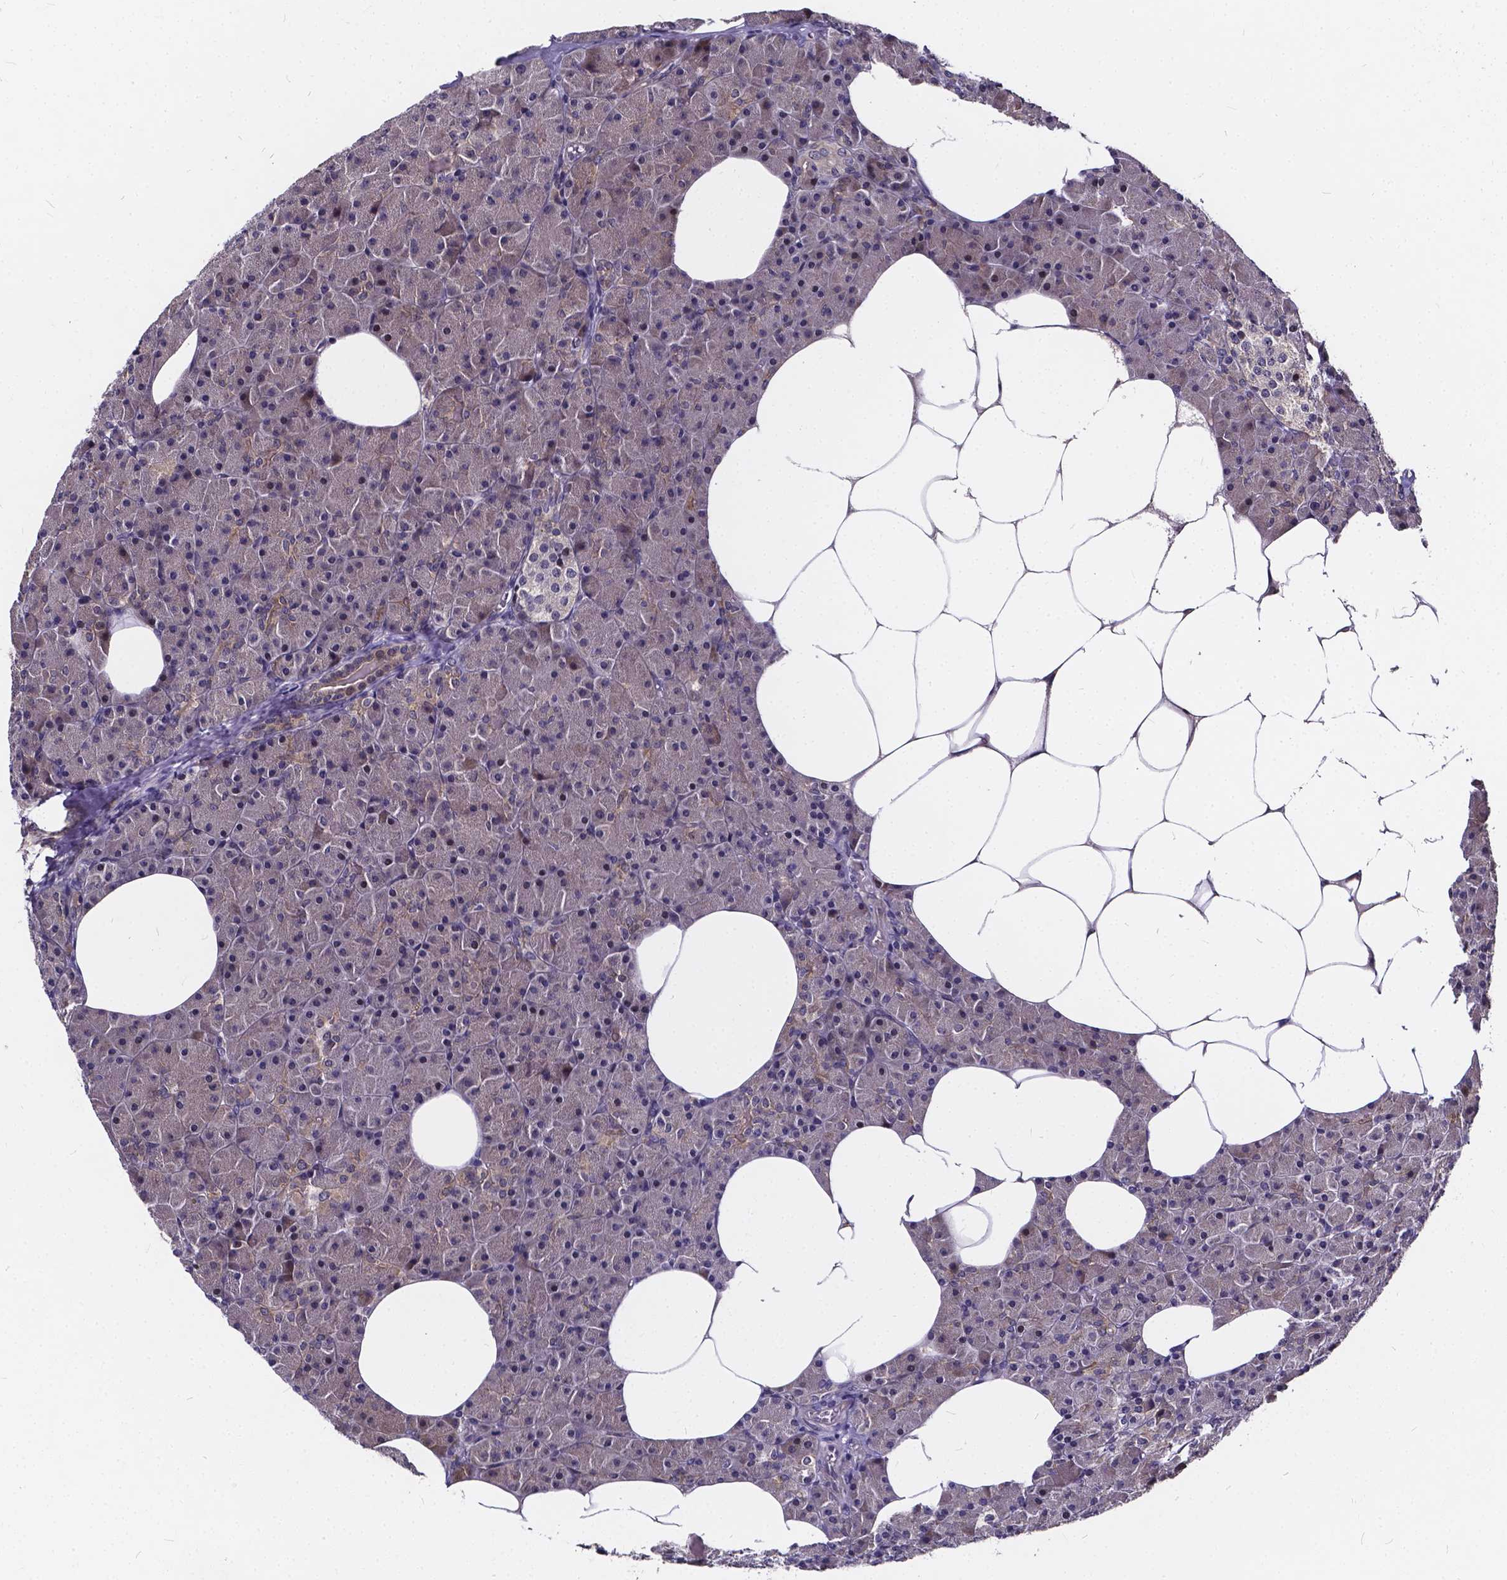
{"staining": {"intensity": "strong", "quantity": "<25%", "location": "cytoplasmic/membranous"}, "tissue": "pancreas", "cell_type": "Exocrine glandular cells", "image_type": "normal", "snomed": [{"axis": "morphology", "description": "Normal tissue, NOS"}, {"axis": "topography", "description": "Pancreas"}], "caption": "A brown stain highlights strong cytoplasmic/membranous expression of a protein in exocrine glandular cells of normal human pancreas. Using DAB (3,3'-diaminobenzidine) (brown) and hematoxylin (blue) stains, captured at high magnification using brightfield microscopy.", "gene": "SOWAHA", "patient": {"sex": "female", "age": 45}}